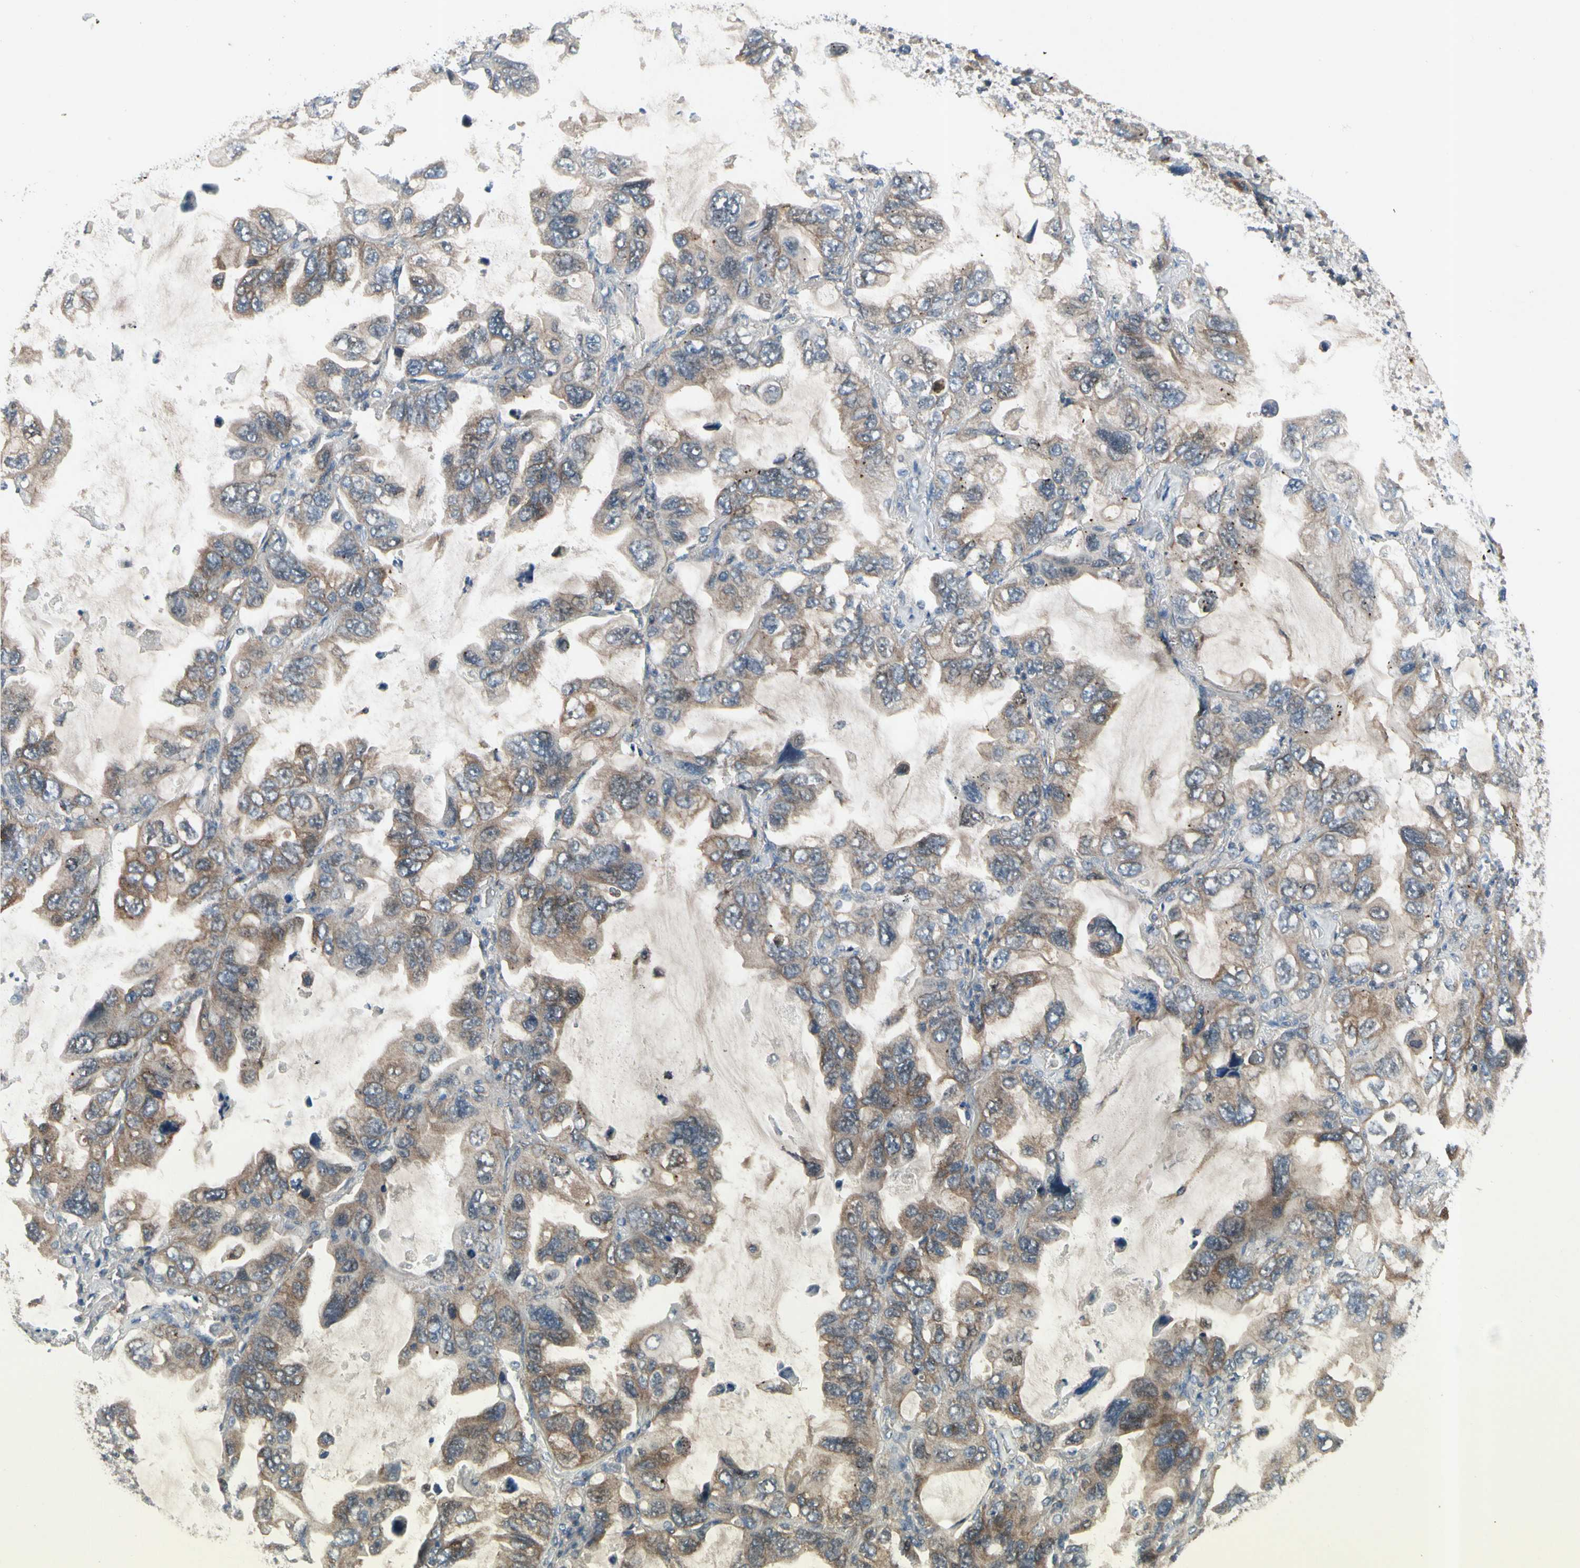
{"staining": {"intensity": "moderate", "quantity": ">75%", "location": "cytoplasmic/membranous"}, "tissue": "lung cancer", "cell_type": "Tumor cells", "image_type": "cancer", "snomed": [{"axis": "morphology", "description": "Squamous cell carcinoma, NOS"}, {"axis": "topography", "description": "Lung"}], "caption": "Protein positivity by immunohistochemistry (IHC) demonstrates moderate cytoplasmic/membranous positivity in approximately >75% of tumor cells in lung cancer (squamous cell carcinoma). The protein is stained brown, and the nuclei are stained in blue (DAB (3,3'-diaminobenzidine) IHC with brightfield microscopy, high magnification).", "gene": "NMI", "patient": {"sex": "female", "age": 73}}